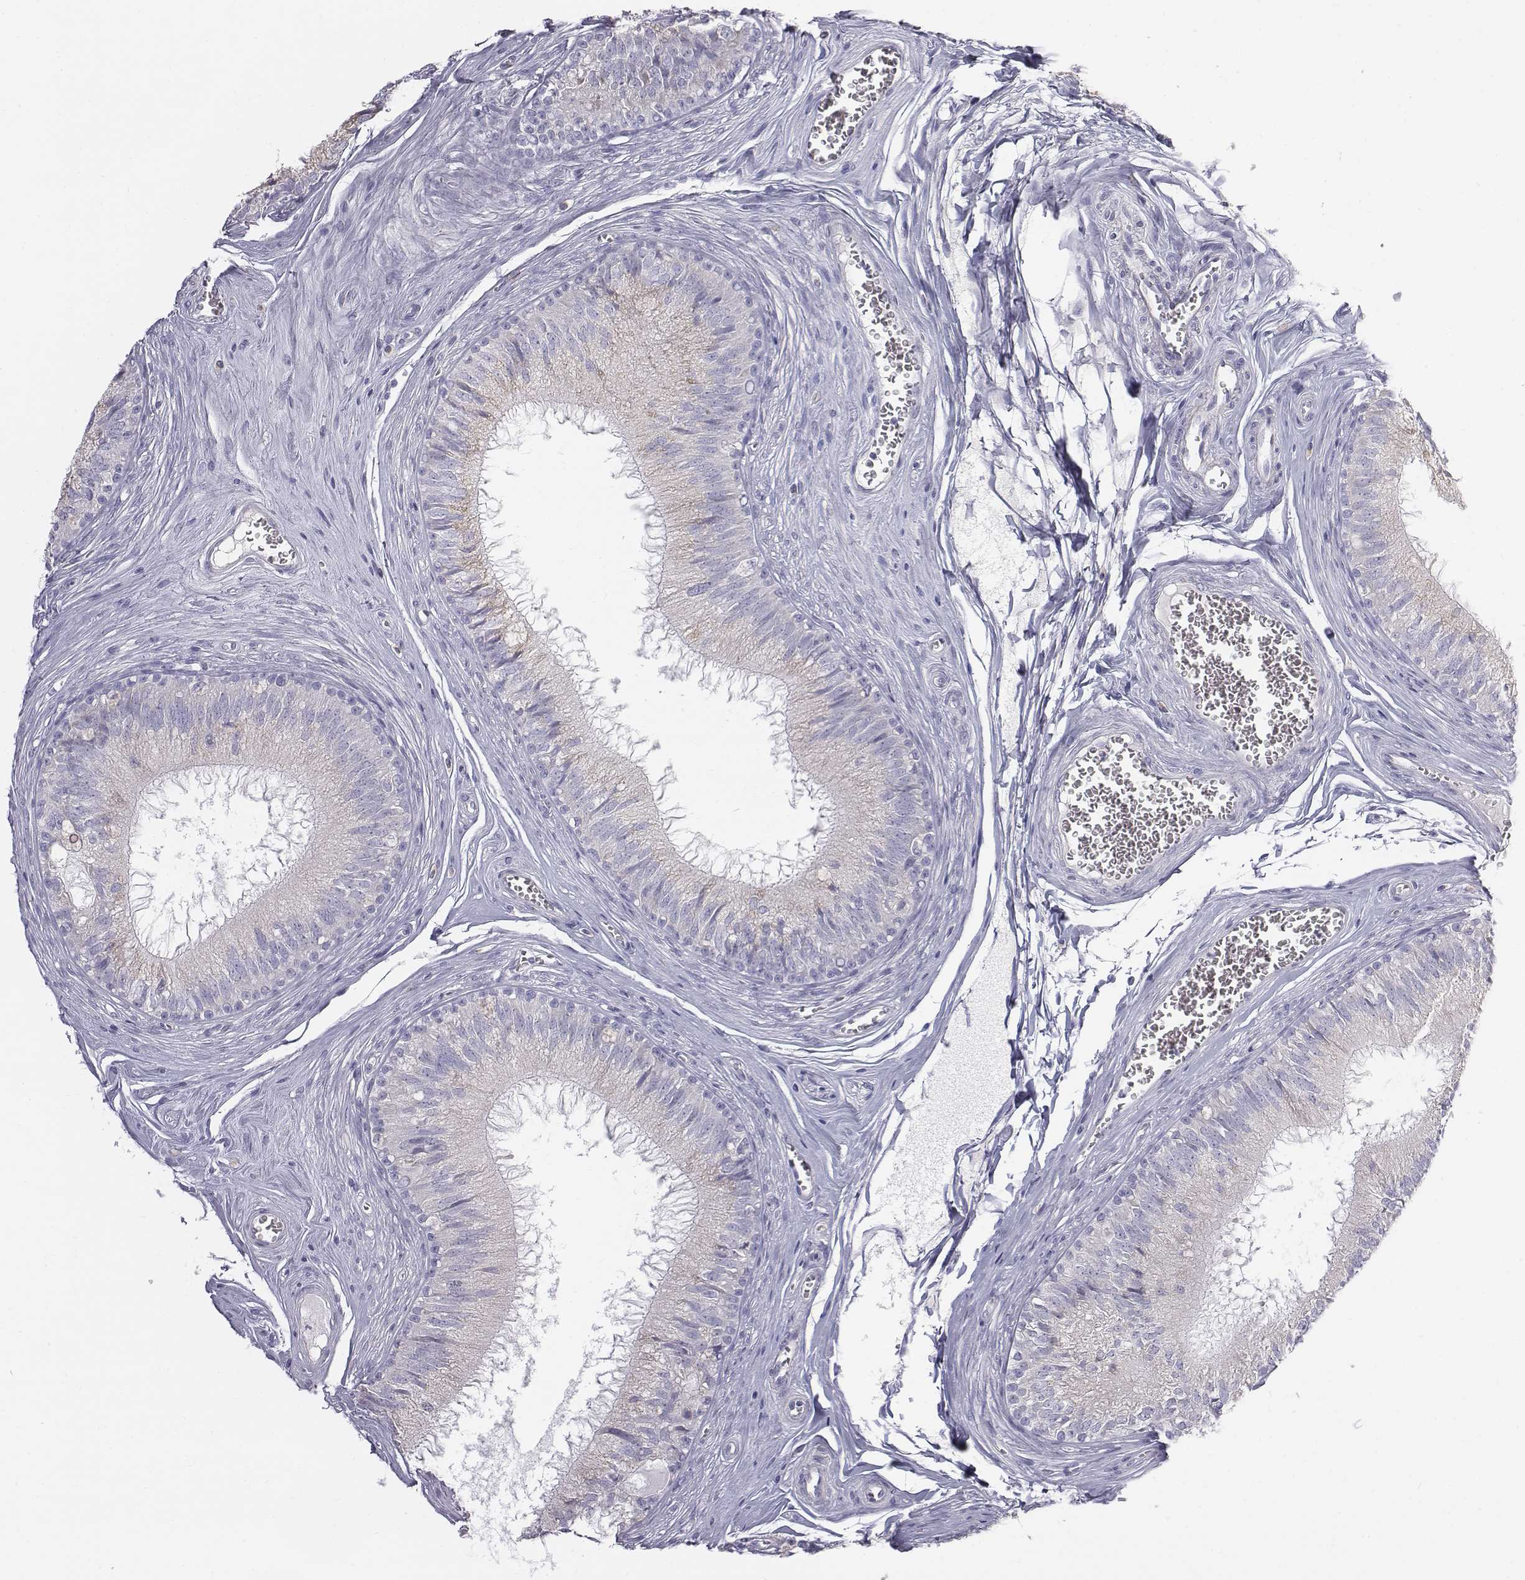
{"staining": {"intensity": "weak", "quantity": "<25%", "location": "cytoplasmic/membranous"}, "tissue": "epididymis", "cell_type": "Glandular cells", "image_type": "normal", "snomed": [{"axis": "morphology", "description": "Normal tissue, NOS"}, {"axis": "topography", "description": "Epididymis"}], "caption": "Micrograph shows no significant protein staining in glandular cells of benign epididymis. (IHC, brightfield microscopy, high magnification).", "gene": "C6orf58", "patient": {"sex": "male", "age": 37}}